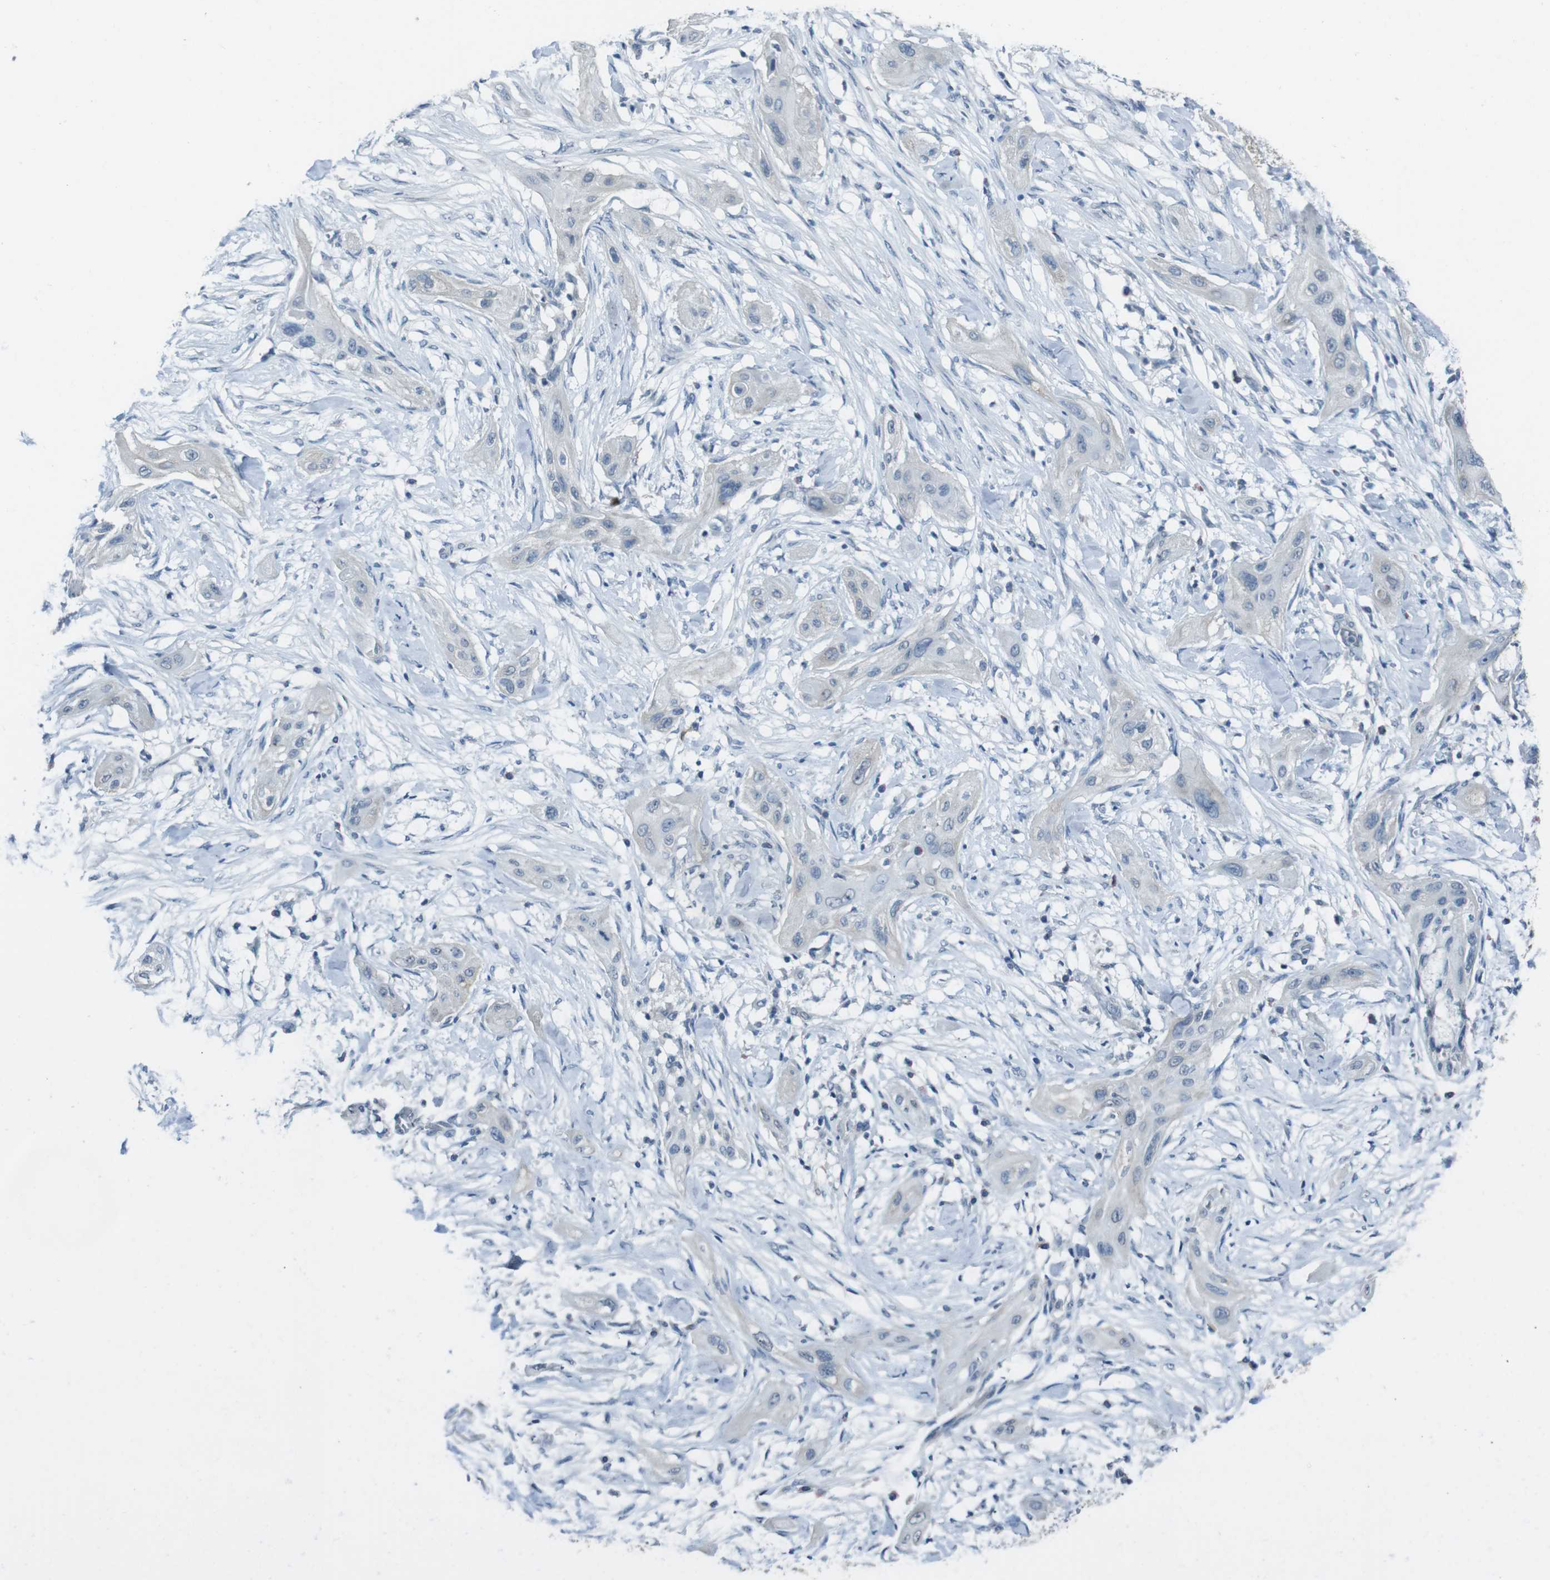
{"staining": {"intensity": "negative", "quantity": "none", "location": "none"}, "tissue": "lung cancer", "cell_type": "Tumor cells", "image_type": "cancer", "snomed": [{"axis": "morphology", "description": "Squamous cell carcinoma, NOS"}, {"axis": "topography", "description": "Lung"}], "caption": "Lung cancer (squamous cell carcinoma) was stained to show a protein in brown. There is no significant expression in tumor cells.", "gene": "ENTPD7", "patient": {"sex": "female", "age": 47}}